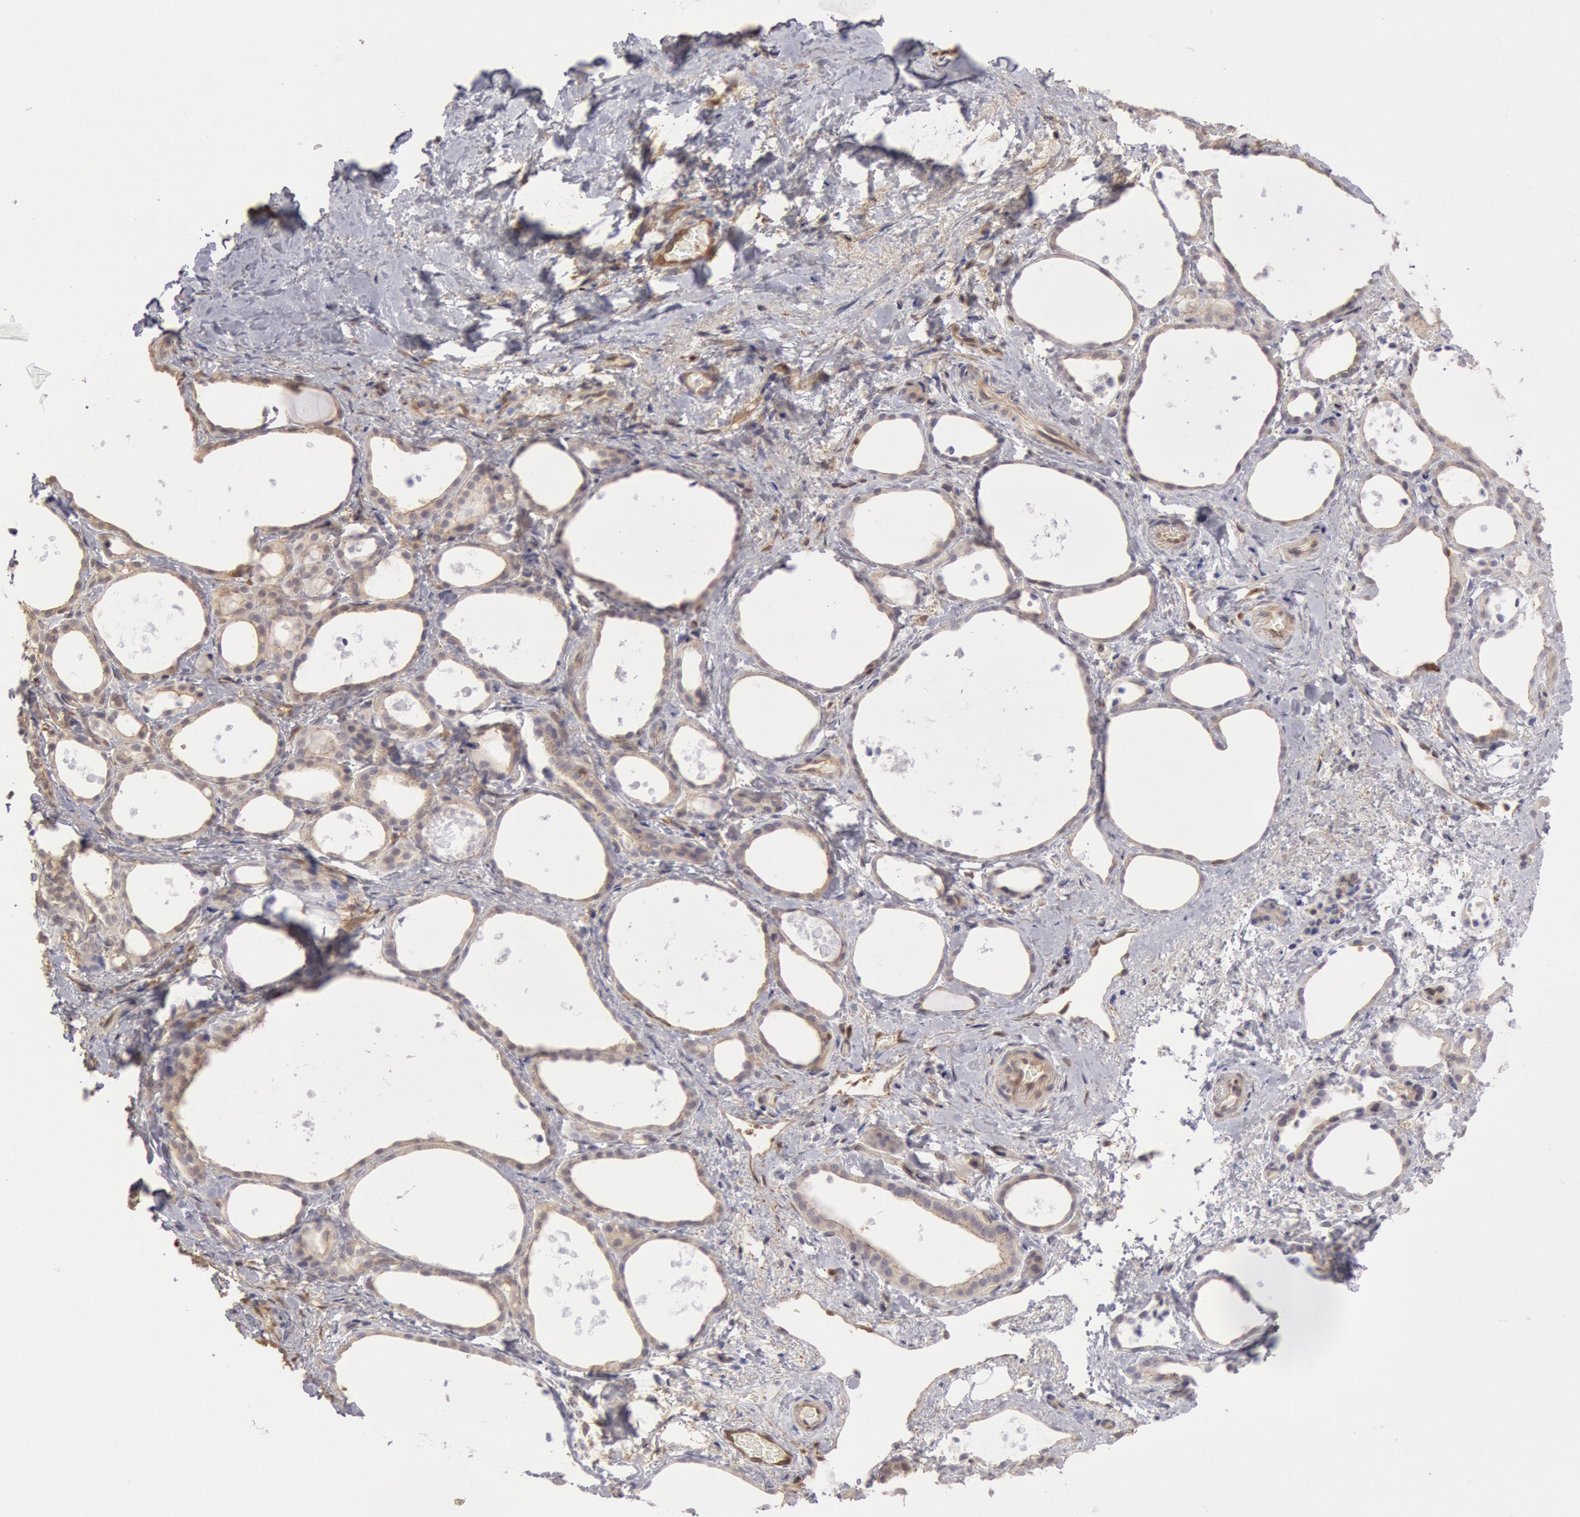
{"staining": {"intensity": "negative", "quantity": "none", "location": "none"}, "tissue": "thyroid gland", "cell_type": "Glandular cells", "image_type": "normal", "snomed": [{"axis": "morphology", "description": "Normal tissue, NOS"}, {"axis": "topography", "description": "Thyroid gland"}], "caption": "Thyroid gland stained for a protein using IHC demonstrates no expression glandular cells.", "gene": "CCDC50", "patient": {"sex": "female", "age": 75}}